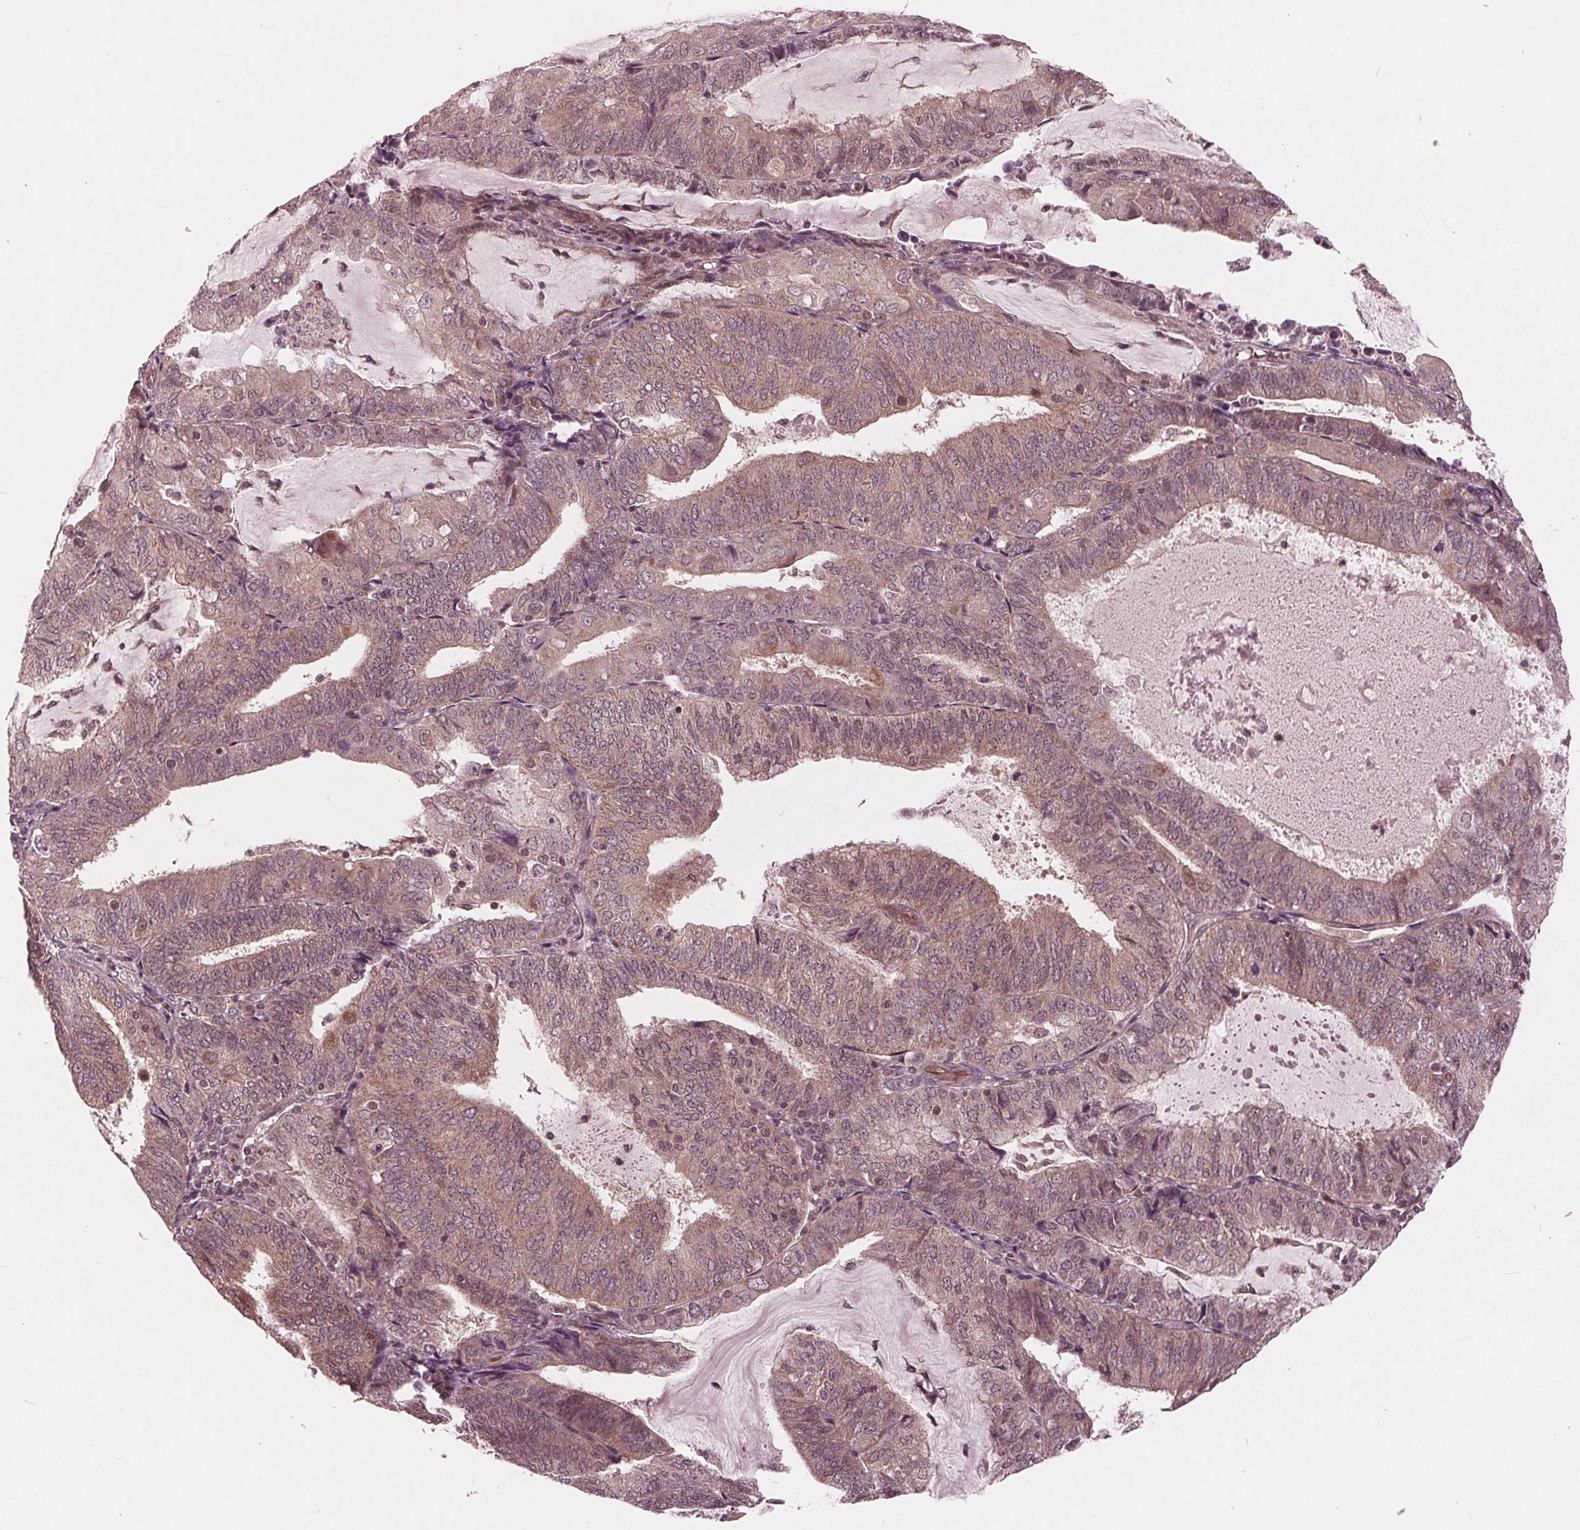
{"staining": {"intensity": "weak", "quantity": ">75%", "location": "cytoplasmic/membranous"}, "tissue": "endometrial cancer", "cell_type": "Tumor cells", "image_type": "cancer", "snomed": [{"axis": "morphology", "description": "Adenocarcinoma, NOS"}, {"axis": "topography", "description": "Endometrium"}], "caption": "Tumor cells show low levels of weak cytoplasmic/membranous expression in approximately >75% of cells in endometrial cancer (adenocarcinoma).", "gene": "UBALD1", "patient": {"sex": "female", "age": 81}}